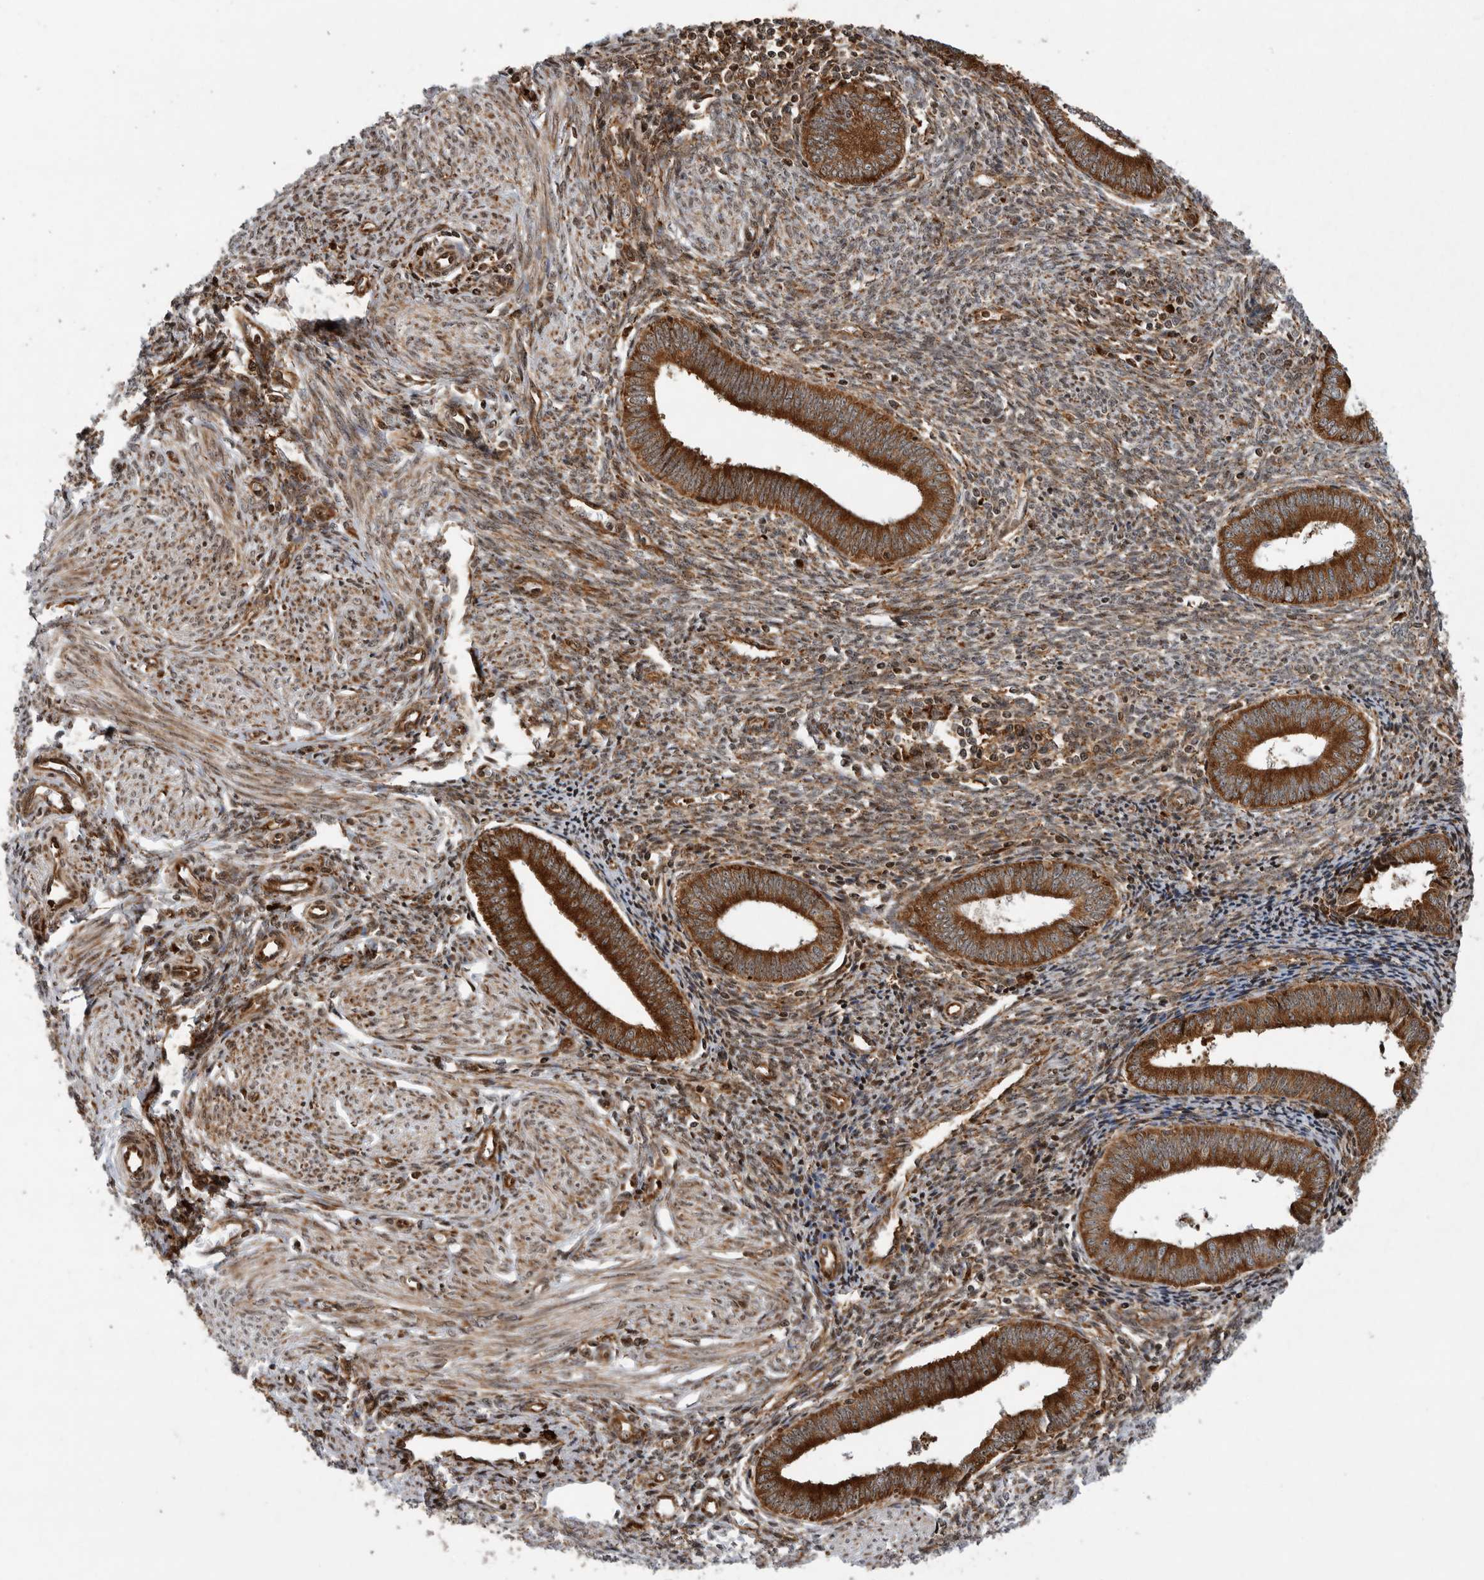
{"staining": {"intensity": "moderate", "quantity": ">75%", "location": "cytoplasmic/membranous"}, "tissue": "endometrium", "cell_type": "Cells in endometrial stroma", "image_type": "normal", "snomed": [{"axis": "morphology", "description": "Normal tissue, NOS"}, {"axis": "topography", "description": "Endometrium"}], "caption": "Immunohistochemical staining of normal endometrium exhibits >75% levels of moderate cytoplasmic/membranous protein positivity in about >75% of cells in endometrial stroma.", "gene": "FZD3", "patient": {"sex": "female", "age": 46}}